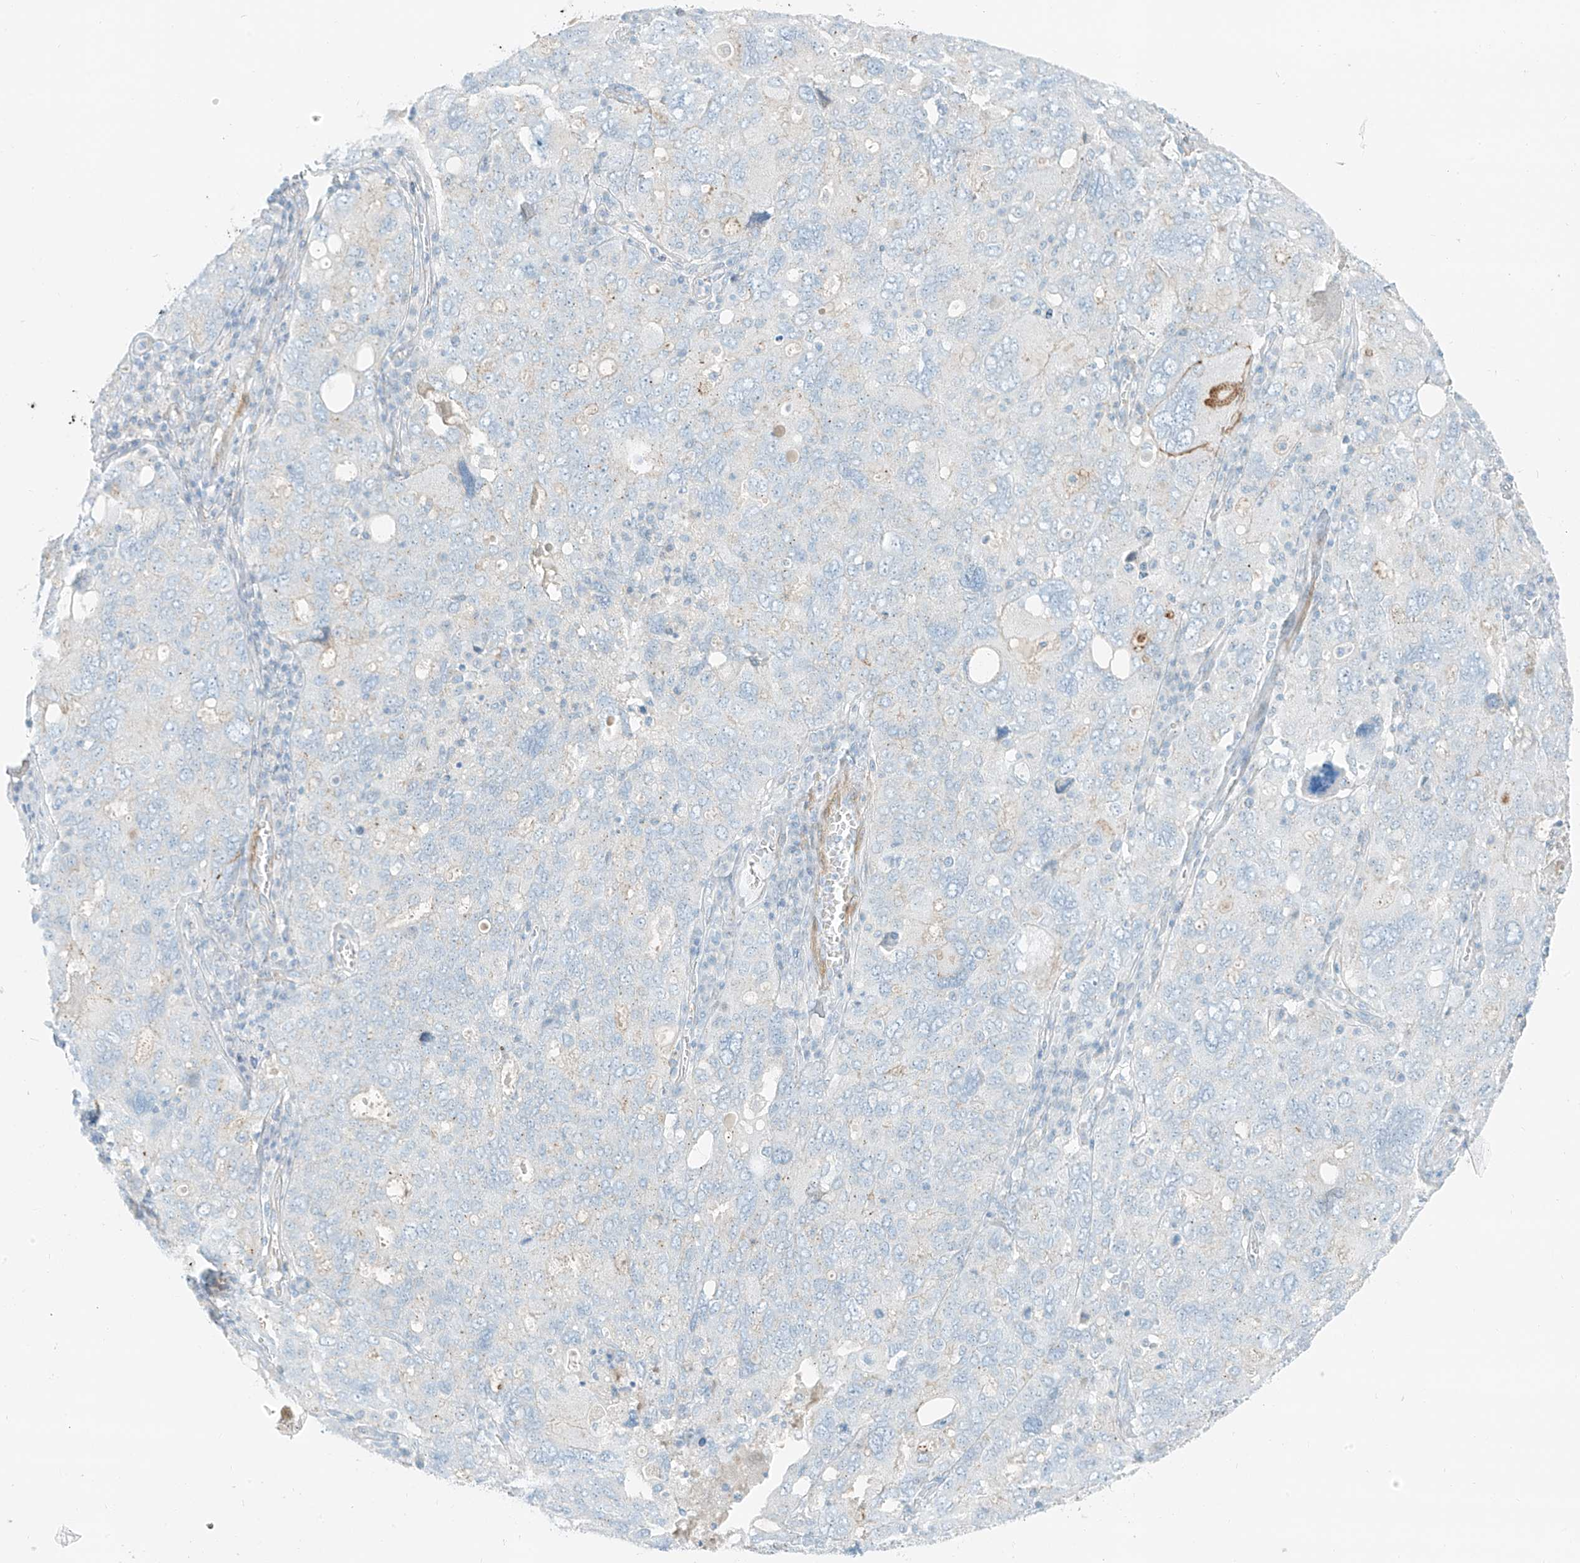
{"staining": {"intensity": "negative", "quantity": "none", "location": "none"}, "tissue": "ovarian cancer", "cell_type": "Tumor cells", "image_type": "cancer", "snomed": [{"axis": "morphology", "description": "Carcinoma, endometroid"}, {"axis": "topography", "description": "Ovary"}], "caption": "DAB immunohistochemical staining of human ovarian endometroid carcinoma exhibits no significant positivity in tumor cells.", "gene": "SMCP", "patient": {"sex": "female", "age": 62}}